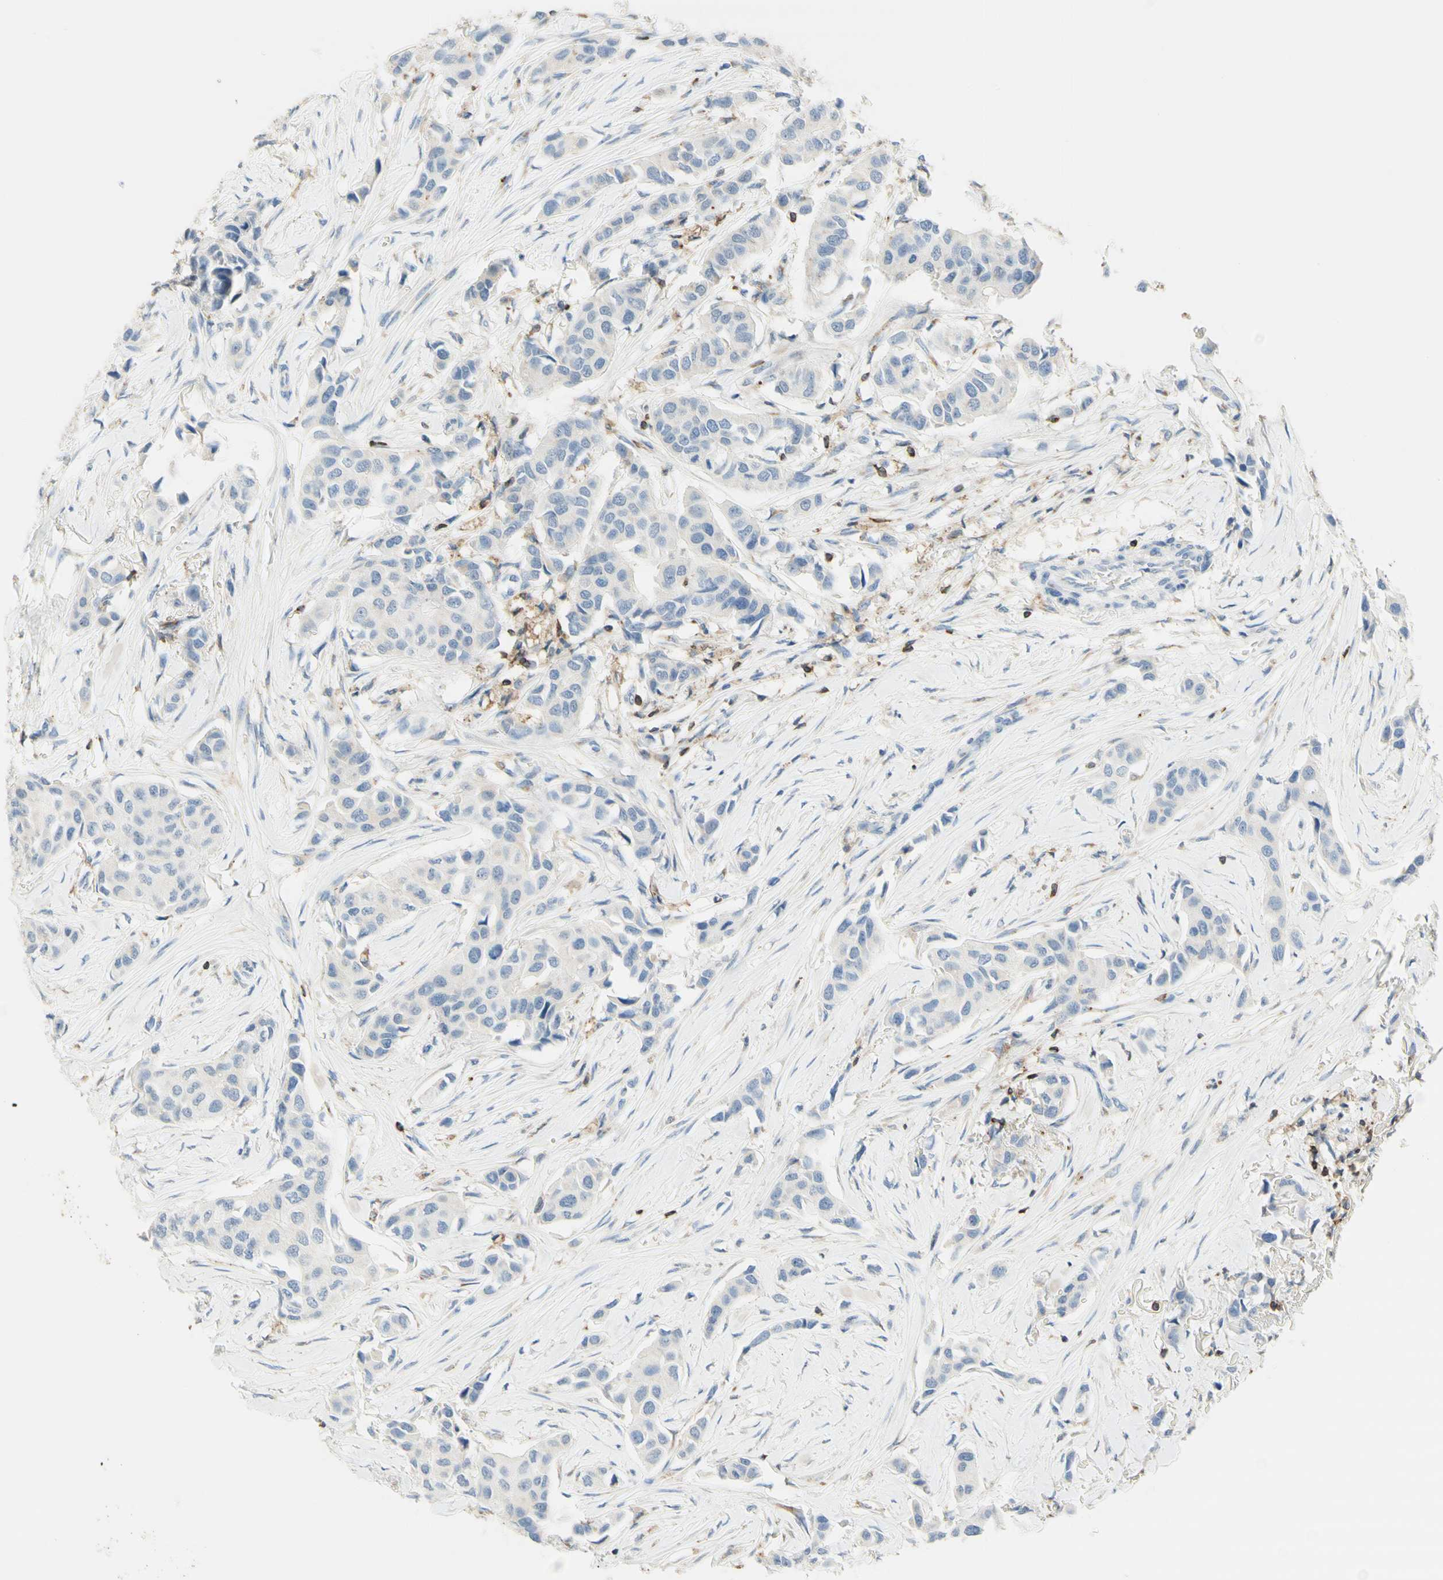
{"staining": {"intensity": "negative", "quantity": "none", "location": "none"}, "tissue": "breast cancer", "cell_type": "Tumor cells", "image_type": "cancer", "snomed": [{"axis": "morphology", "description": "Duct carcinoma"}, {"axis": "topography", "description": "Breast"}], "caption": "Photomicrograph shows no protein staining in tumor cells of breast cancer (infiltrating ductal carcinoma) tissue. (DAB (3,3'-diaminobenzidine) immunohistochemistry visualized using brightfield microscopy, high magnification).", "gene": "SPINK6", "patient": {"sex": "female", "age": 80}}